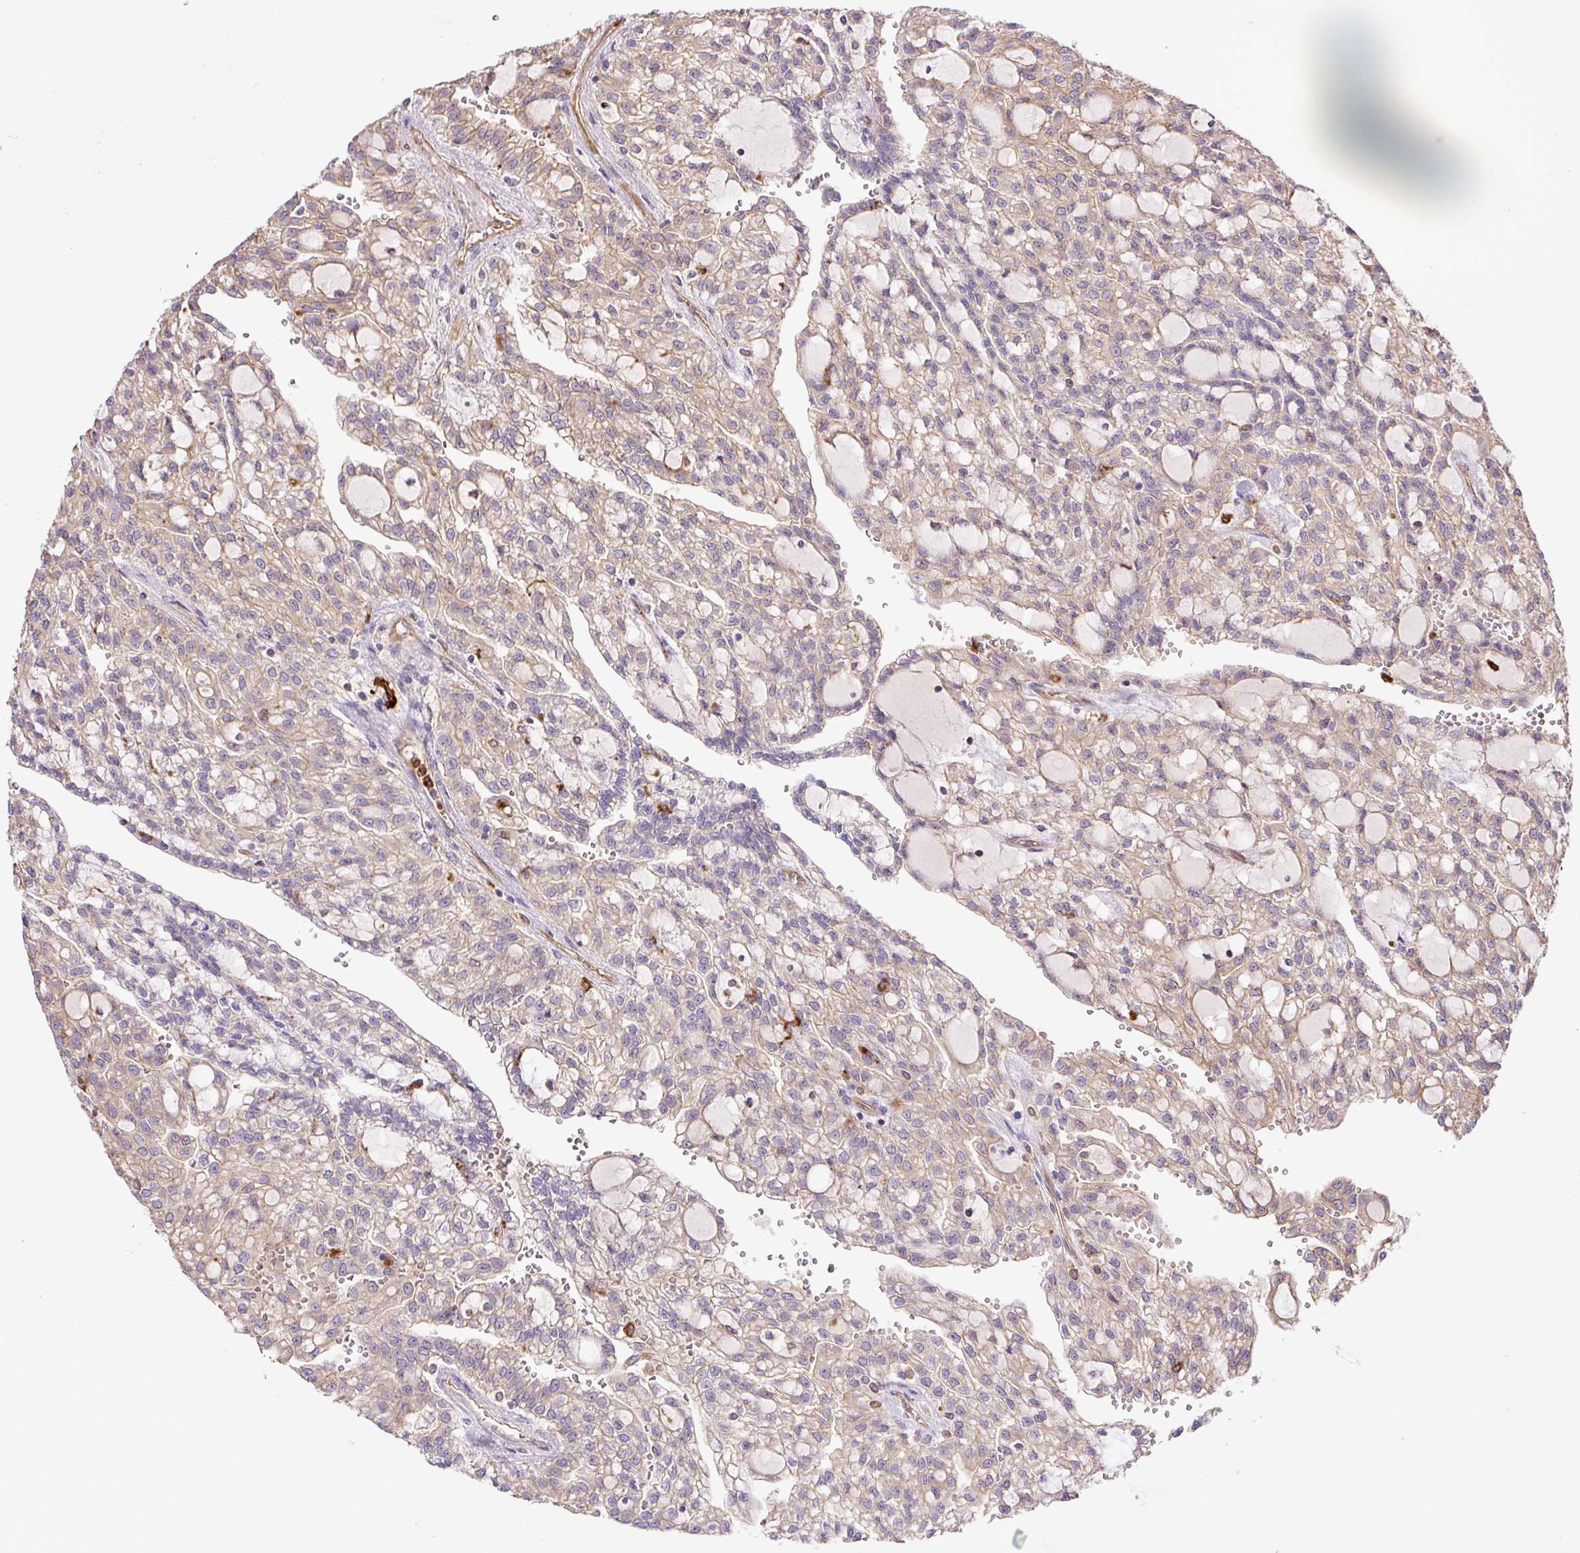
{"staining": {"intensity": "weak", "quantity": ">75%", "location": "cytoplasmic/membranous"}, "tissue": "renal cancer", "cell_type": "Tumor cells", "image_type": "cancer", "snomed": [{"axis": "morphology", "description": "Adenocarcinoma, NOS"}, {"axis": "topography", "description": "Kidney"}], "caption": "Protein expression by IHC demonstrates weak cytoplasmic/membranous expression in approximately >75% of tumor cells in renal cancer (adenocarcinoma). Nuclei are stained in blue.", "gene": "B3GALT5", "patient": {"sex": "male", "age": 63}}